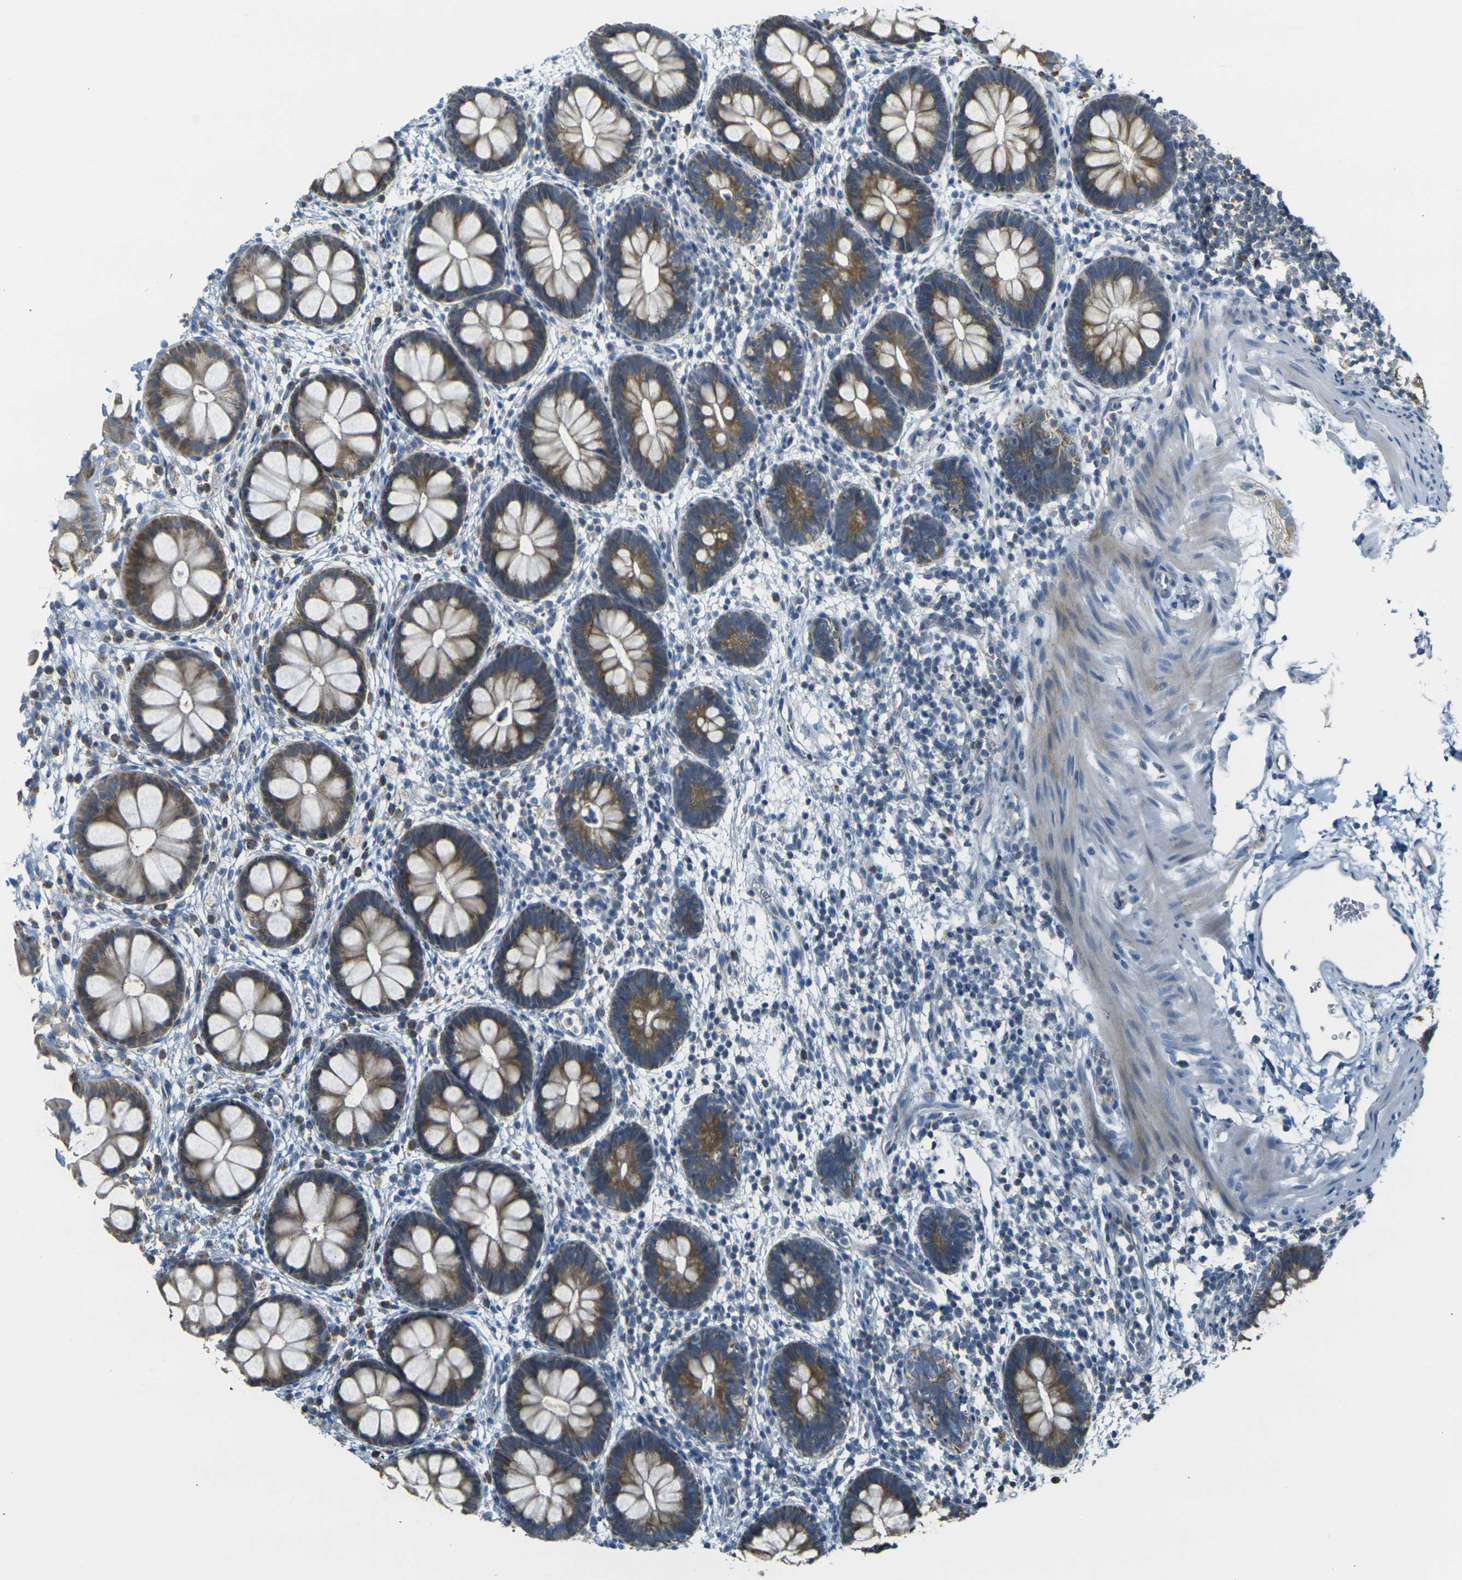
{"staining": {"intensity": "moderate", "quantity": ">75%", "location": "cytoplasmic/membranous"}, "tissue": "rectum", "cell_type": "Glandular cells", "image_type": "normal", "snomed": [{"axis": "morphology", "description": "Normal tissue, NOS"}, {"axis": "topography", "description": "Rectum"}], "caption": "This photomicrograph demonstrates unremarkable rectum stained with IHC to label a protein in brown. The cytoplasmic/membranous of glandular cells show moderate positivity for the protein. Nuclei are counter-stained blue.", "gene": "PARD6B", "patient": {"sex": "female", "age": 24}}